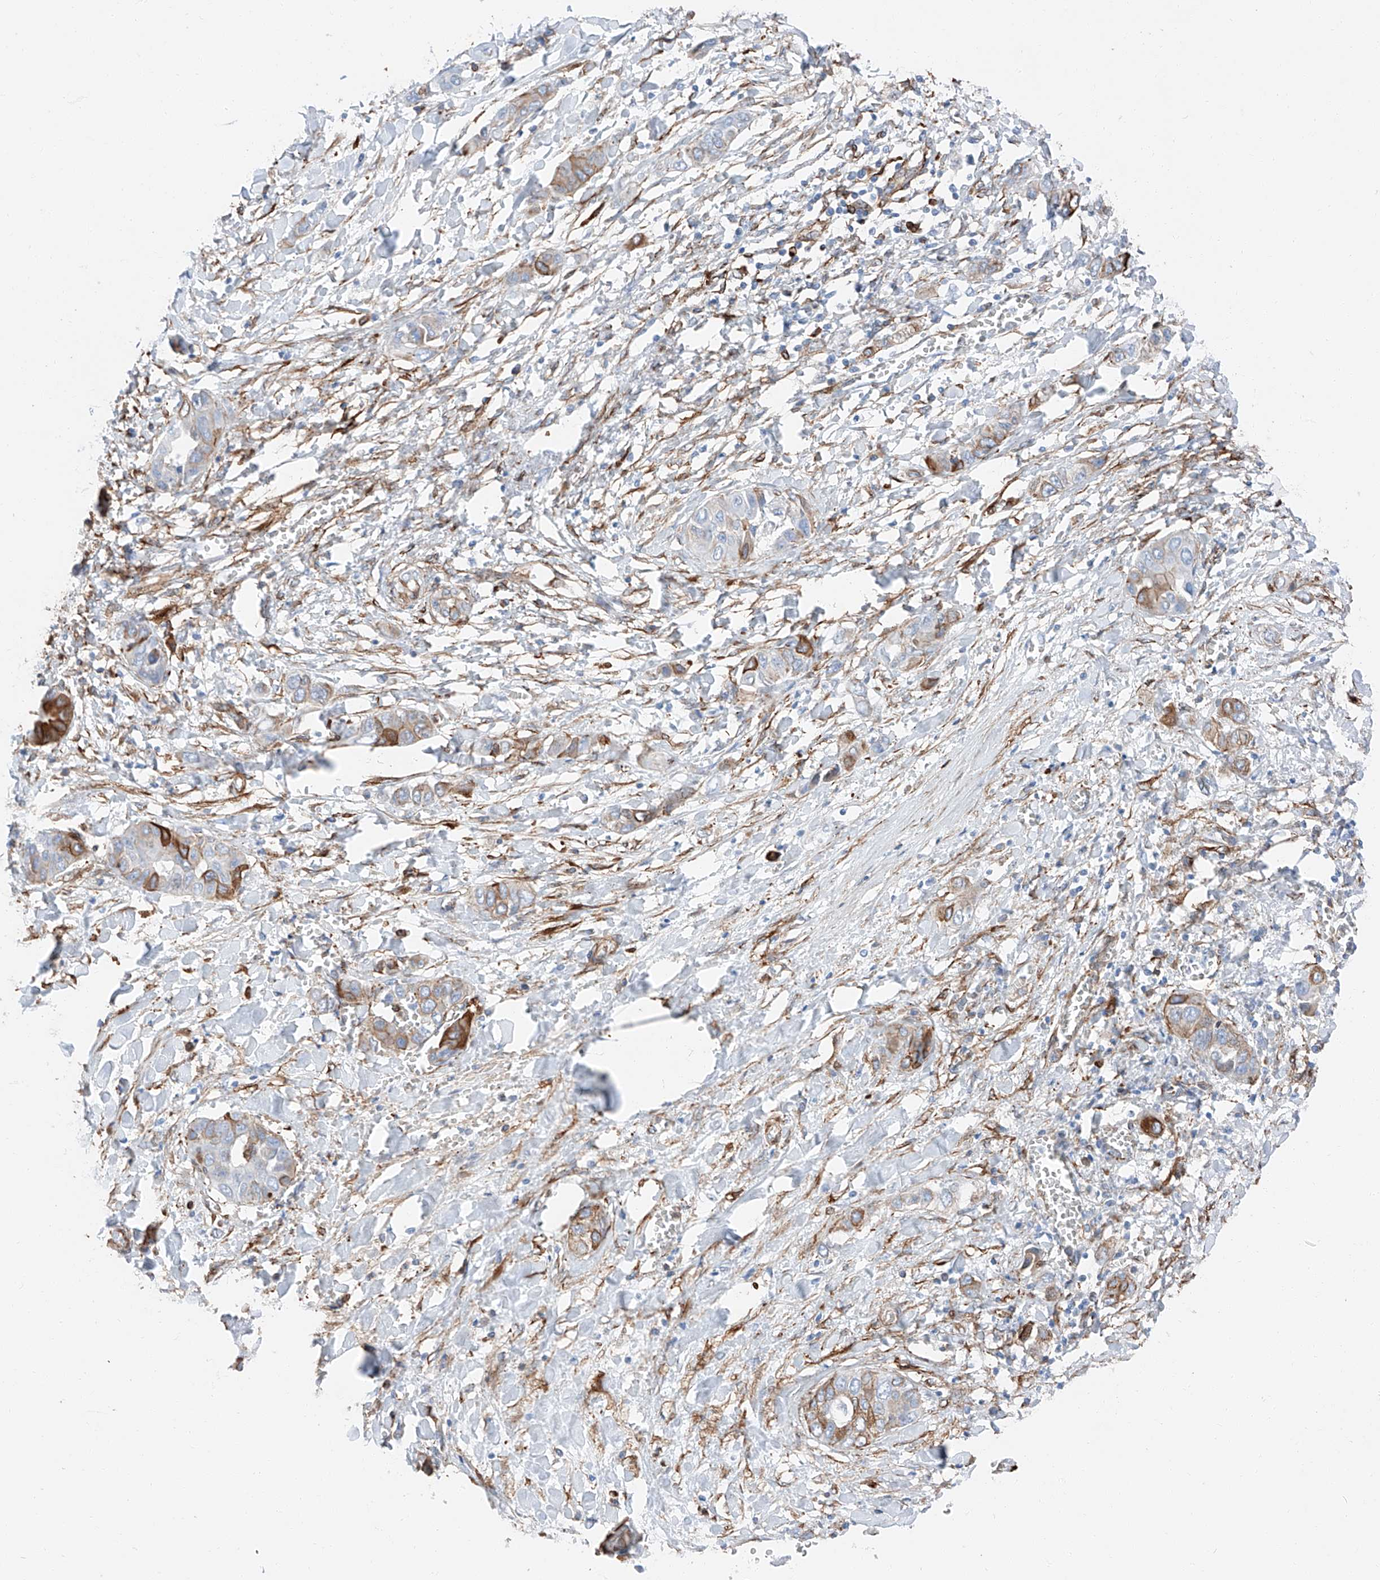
{"staining": {"intensity": "moderate", "quantity": "25%-75%", "location": "cytoplasmic/membranous"}, "tissue": "liver cancer", "cell_type": "Tumor cells", "image_type": "cancer", "snomed": [{"axis": "morphology", "description": "Cholangiocarcinoma"}, {"axis": "topography", "description": "Liver"}], "caption": "The image demonstrates staining of liver cancer, revealing moderate cytoplasmic/membranous protein expression (brown color) within tumor cells.", "gene": "ZNF804A", "patient": {"sex": "female", "age": 52}}